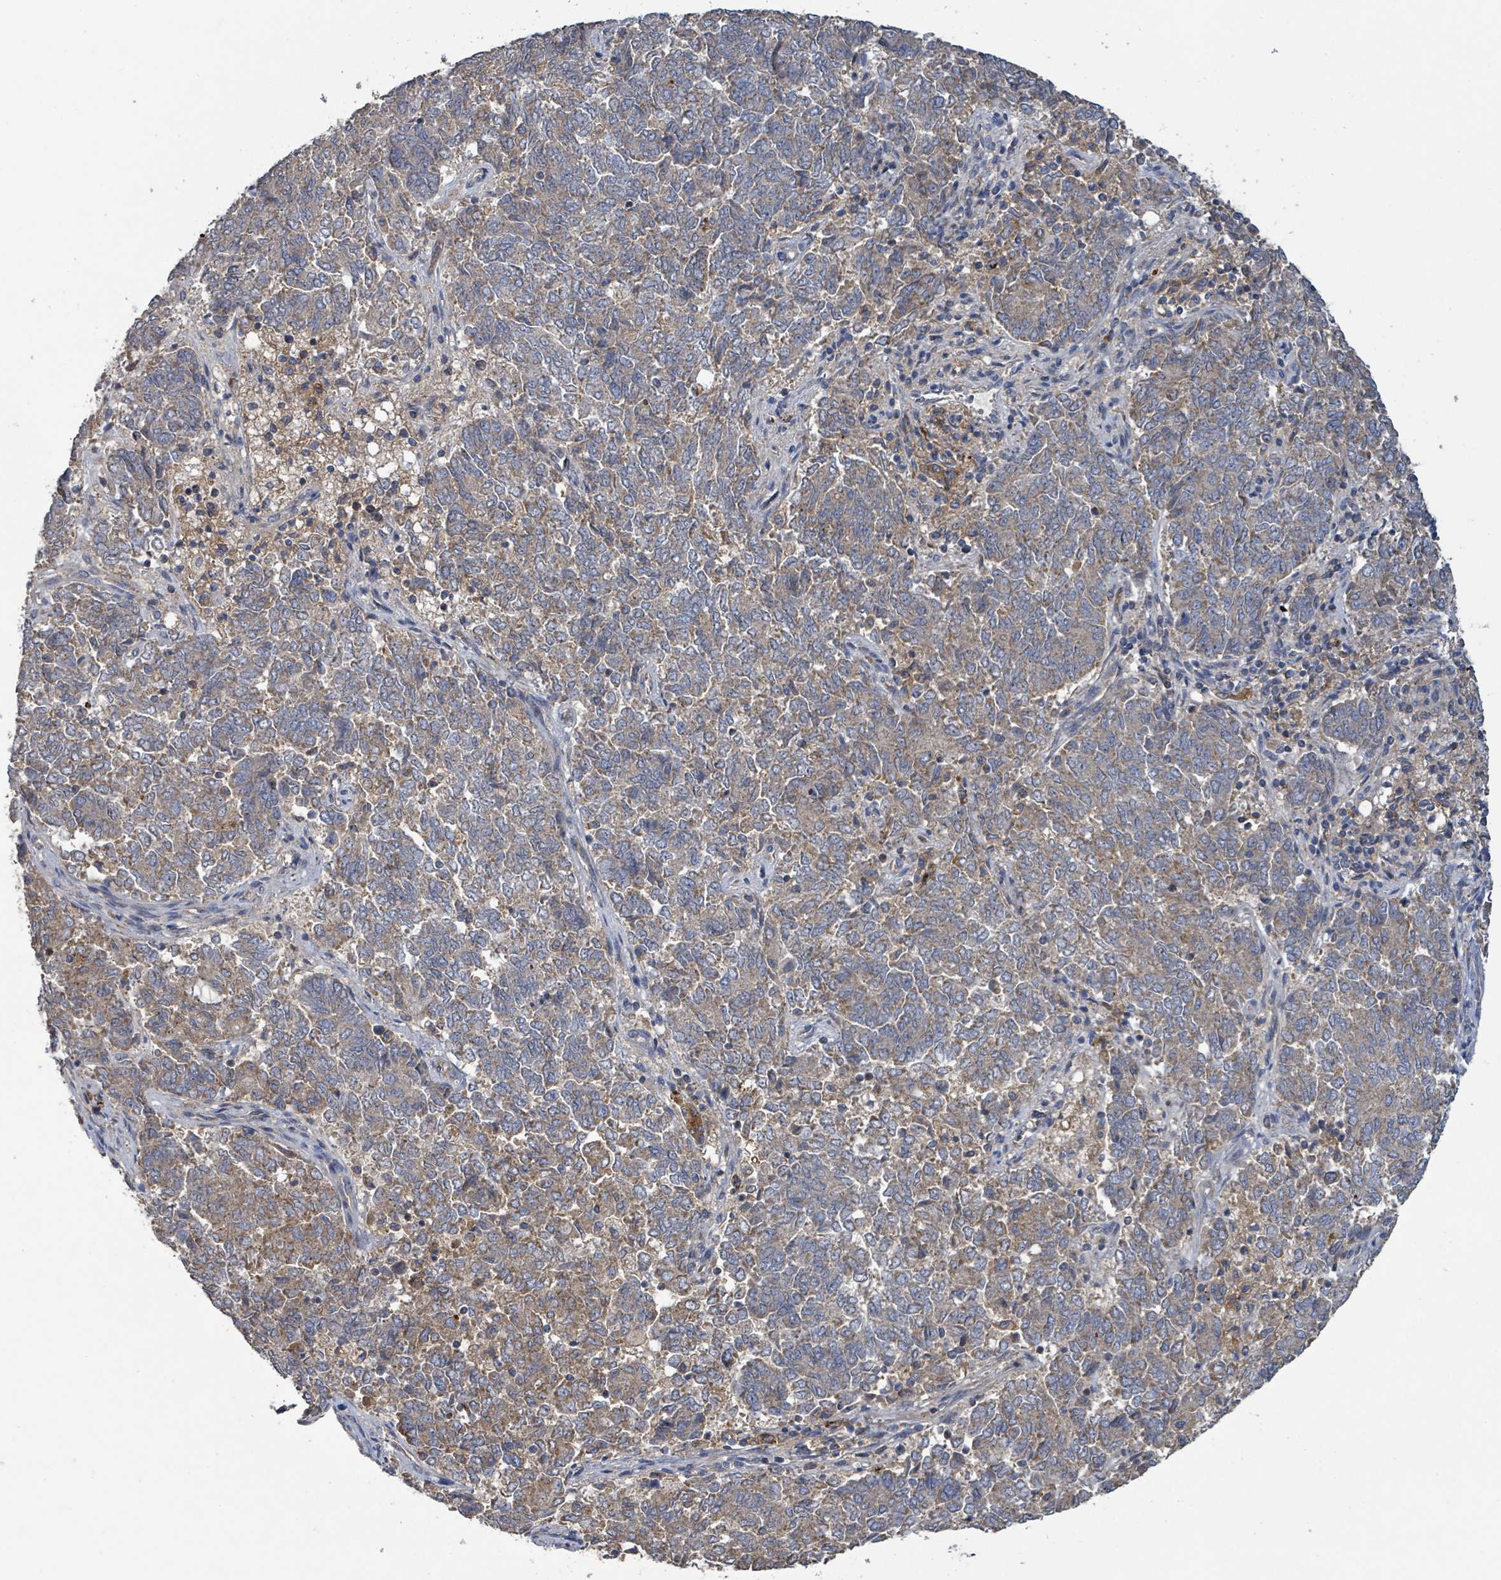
{"staining": {"intensity": "moderate", "quantity": "25%-75%", "location": "cytoplasmic/membranous"}, "tissue": "endometrial cancer", "cell_type": "Tumor cells", "image_type": "cancer", "snomed": [{"axis": "morphology", "description": "Adenocarcinoma, NOS"}, {"axis": "topography", "description": "Endometrium"}], "caption": "DAB immunohistochemical staining of human endometrial cancer (adenocarcinoma) shows moderate cytoplasmic/membranous protein expression in approximately 25%-75% of tumor cells.", "gene": "PLAAT1", "patient": {"sex": "female", "age": 80}}